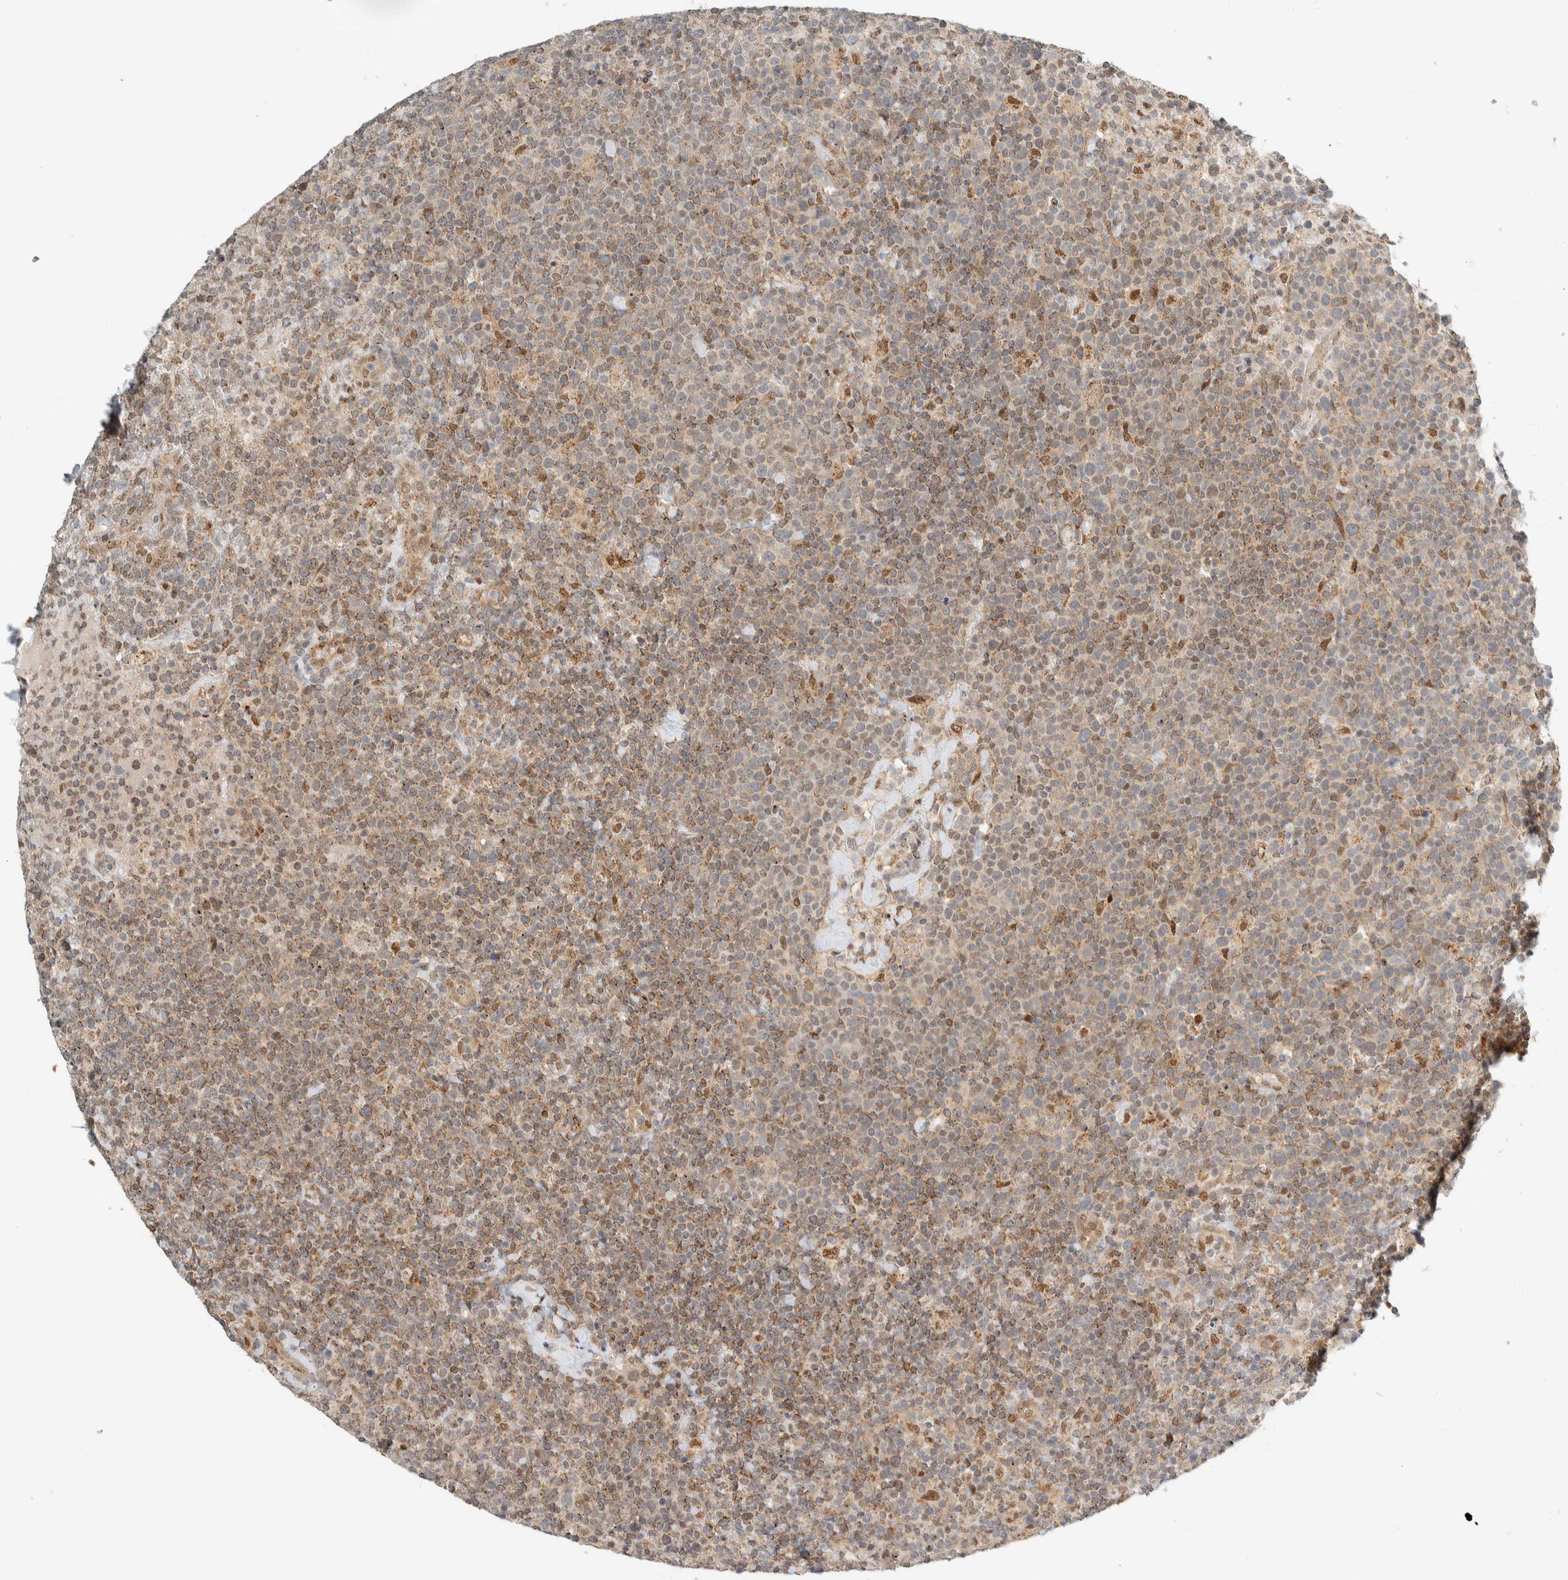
{"staining": {"intensity": "weak", "quantity": "25%-75%", "location": "cytoplasmic/membranous"}, "tissue": "lymphoma", "cell_type": "Tumor cells", "image_type": "cancer", "snomed": [{"axis": "morphology", "description": "Malignant lymphoma, non-Hodgkin's type, High grade"}, {"axis": "topography", "description": "Lymph node"}], "caption": "Lymphoma tissue shows weak cytoplasmic/membranous staining in about 25%-75% of tumor cells, visualized by immunohistochemistry.", "gene": "TFE3", "patient": {"sex": "male", "age": 61}}